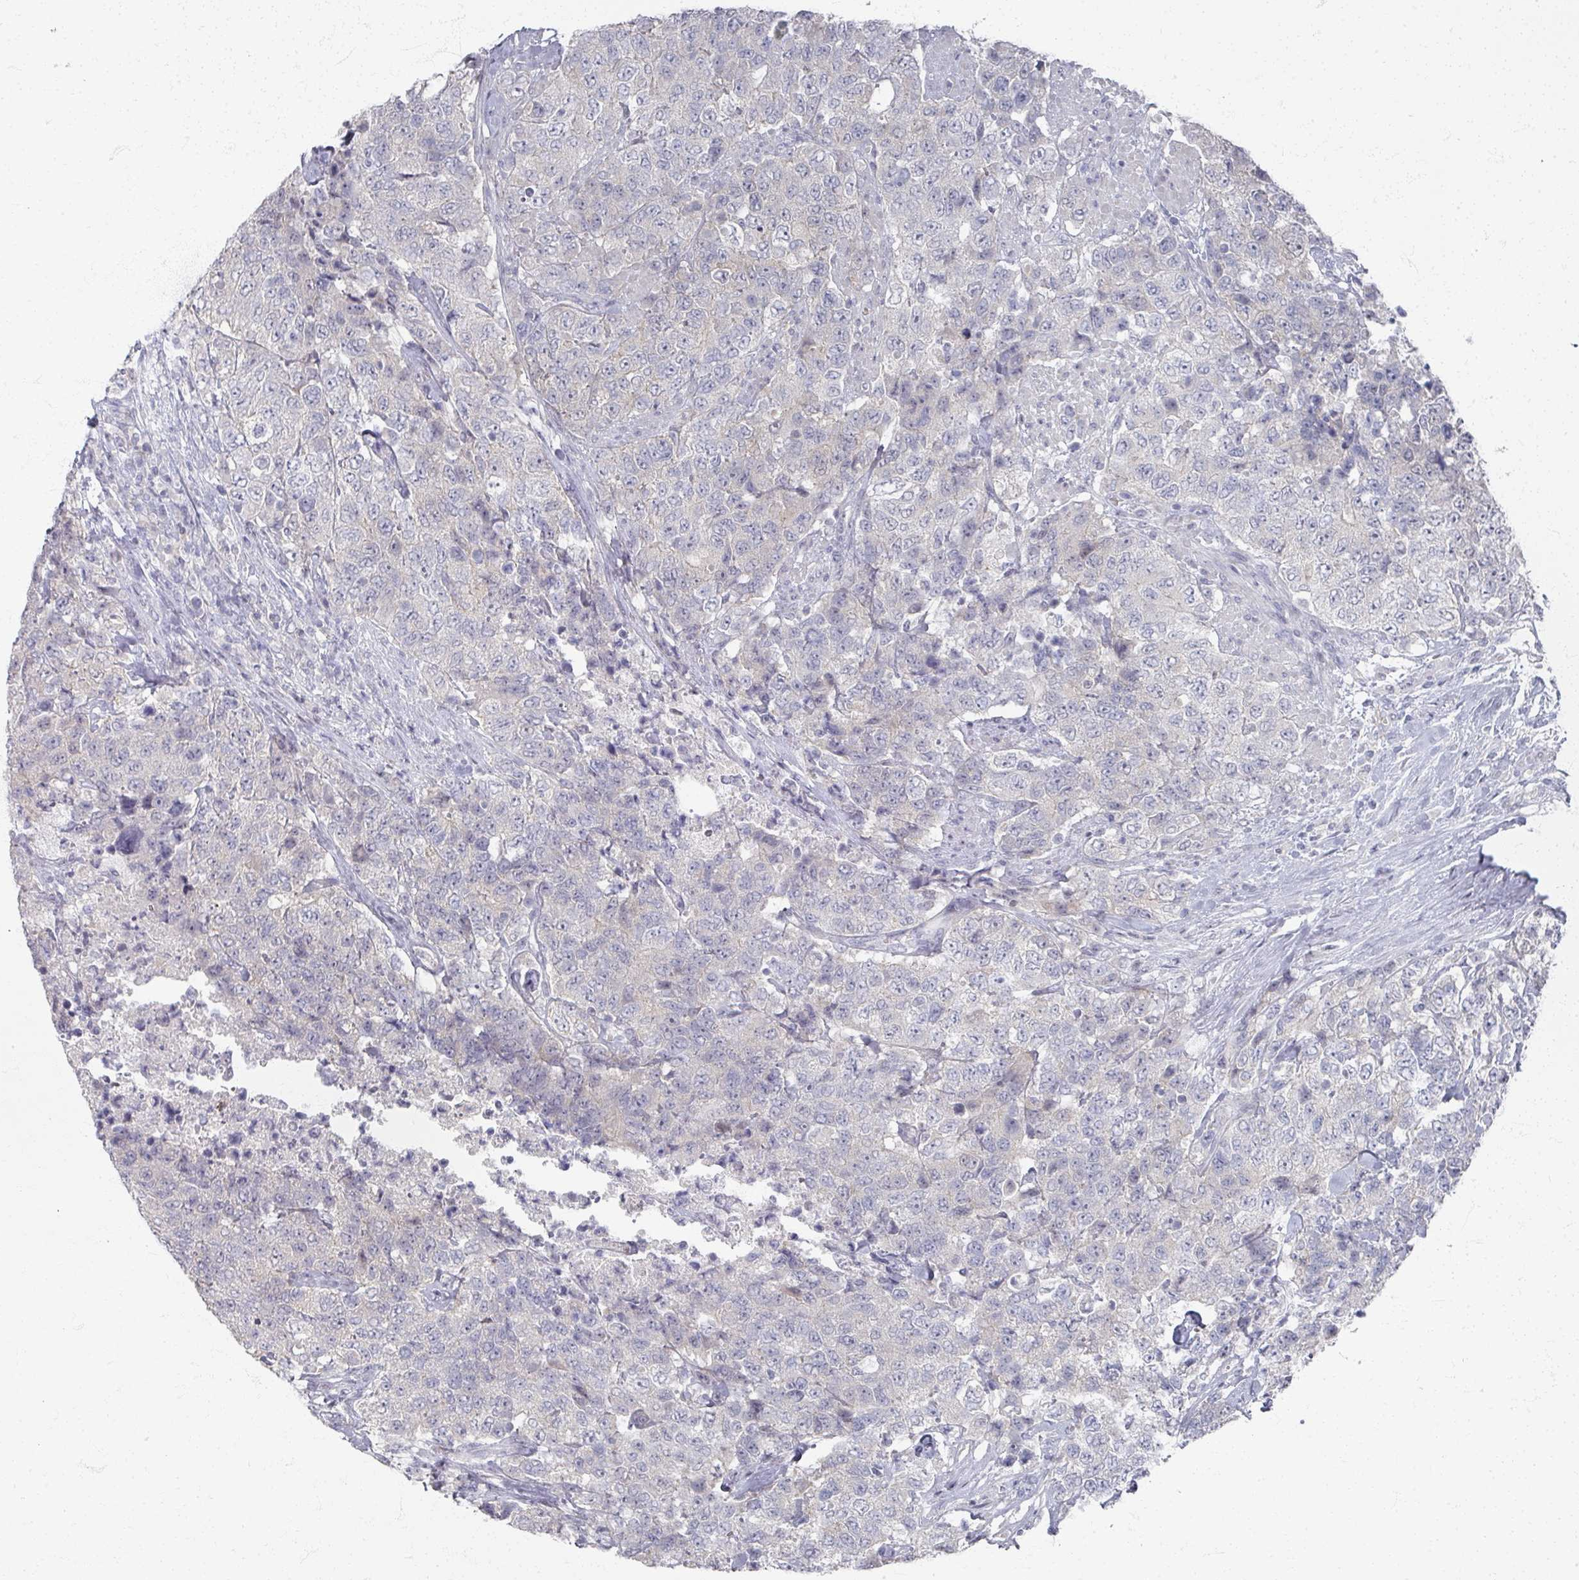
{"staining": {"intensity": "negative", "quantity": "none", "location": "none"}, "tissue": "urothelial cancer", "cell_type": "Tumor cells", "image_type": "cancer", "snomed": [{"axis": "morphology", "description": "Urothelial carcinoma, High grade"}, {"axis": "topography", "description": "Urinary bladder"}], "caption": "The micrograph shows no staining of tumor cells in urothelial cancer.", "gene": "TTYH3", "patient": {"sex": "female", "age": 78}}